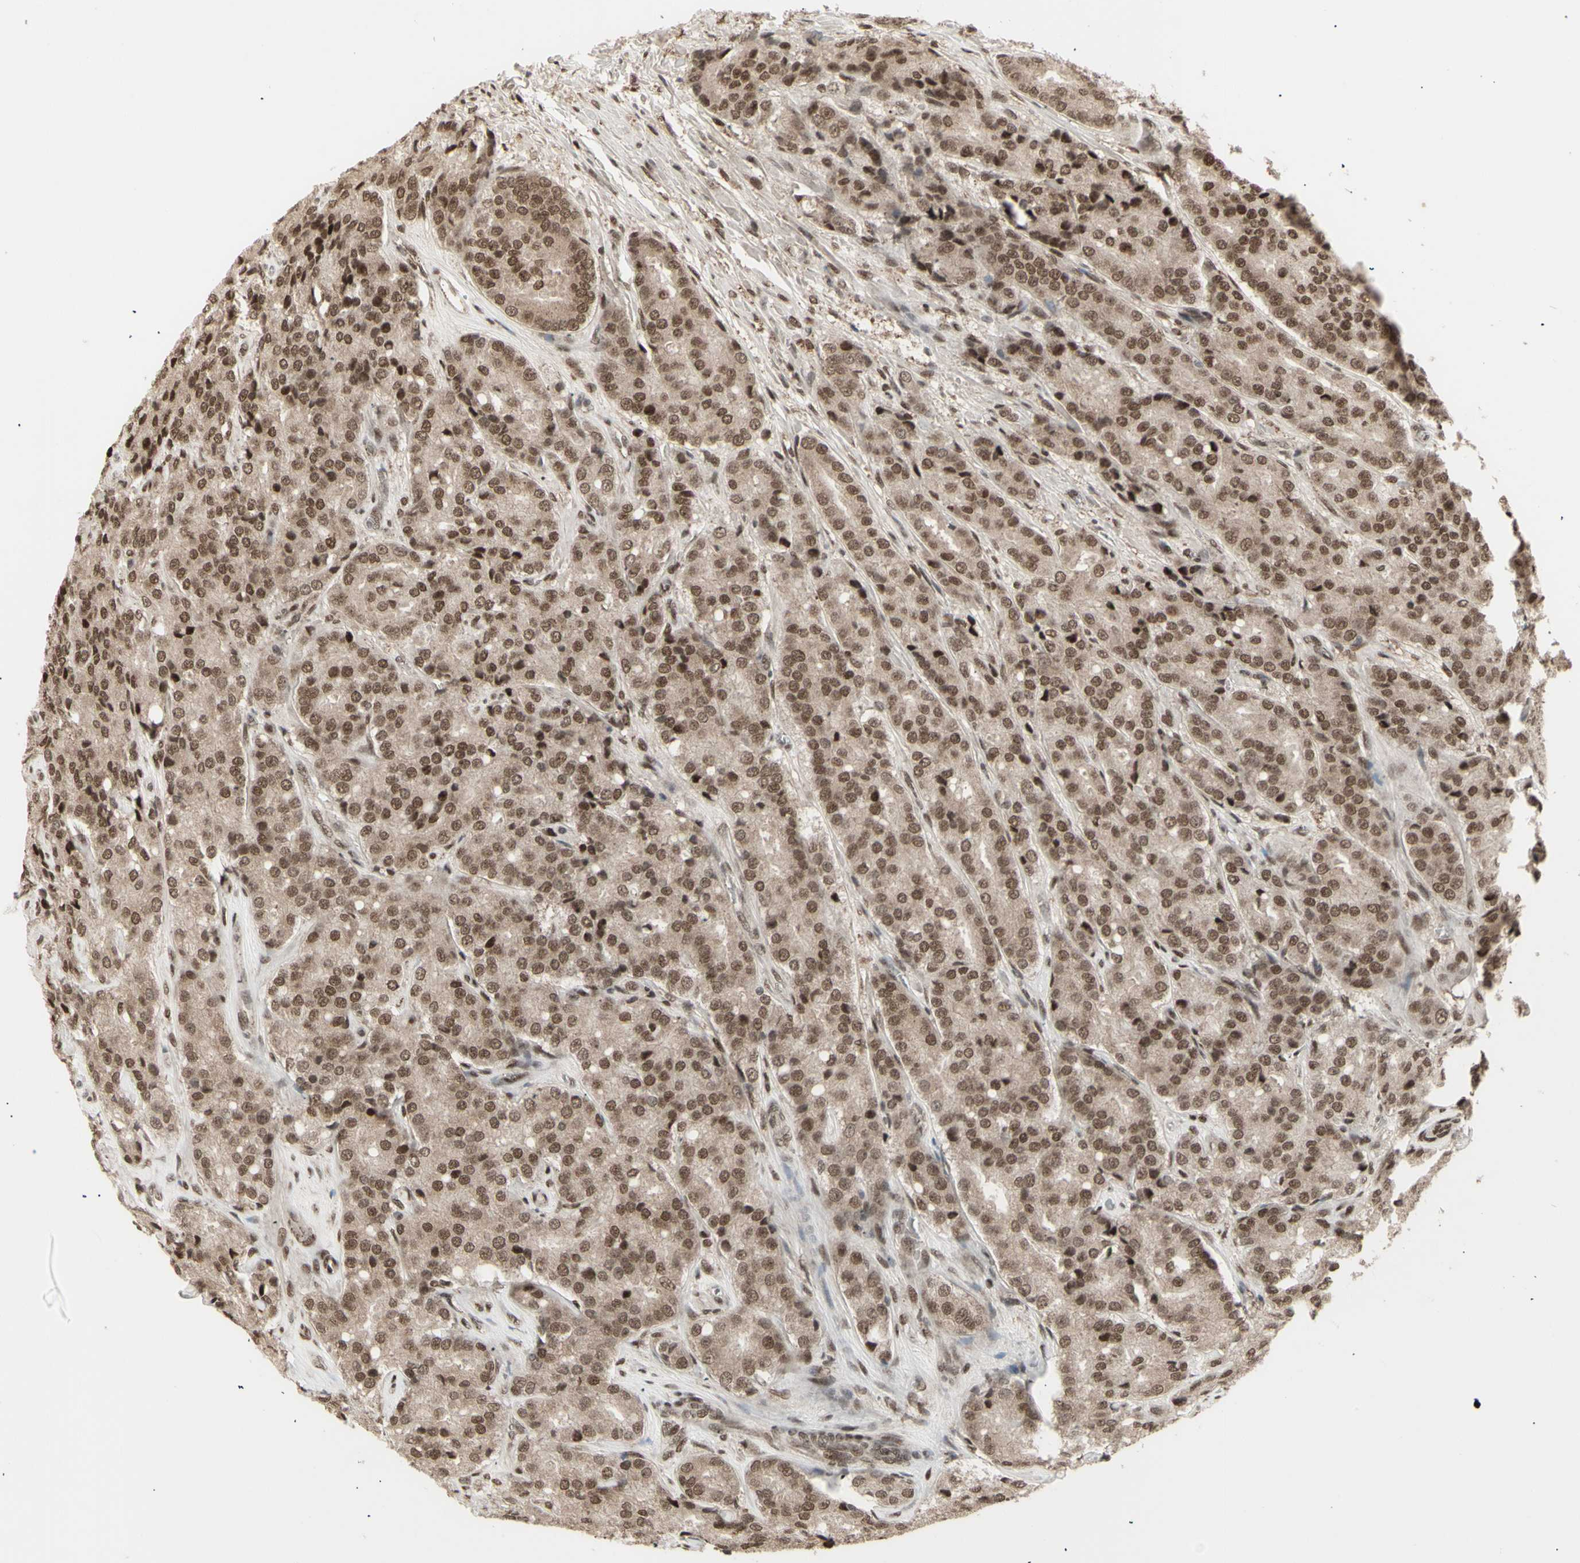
{"staining": {"intensity": "moderate", "quantity": ">75%", "location": "cytoplasmic/membranous,nuclear"}, "tissue": "prostate cancer", "cell_type": "Tumor cells", "image_type": "cancer", "snomed": [{"axis": "morphology", "description": "Adenocarcinoma, High grade"}, {"axis": "topography", "description": "Prostate"}], "caption": "DAB (3,3'-diaminobenzidine) immunohistochemical staining of human prostate adenocarcinoma (high-grade) shows moderate cytoplasmic/membranous and nuclear protein expression in about >75% of tumor cells.", "gene": "CBX1", "patient": {"sex": "male", "age": 65}}